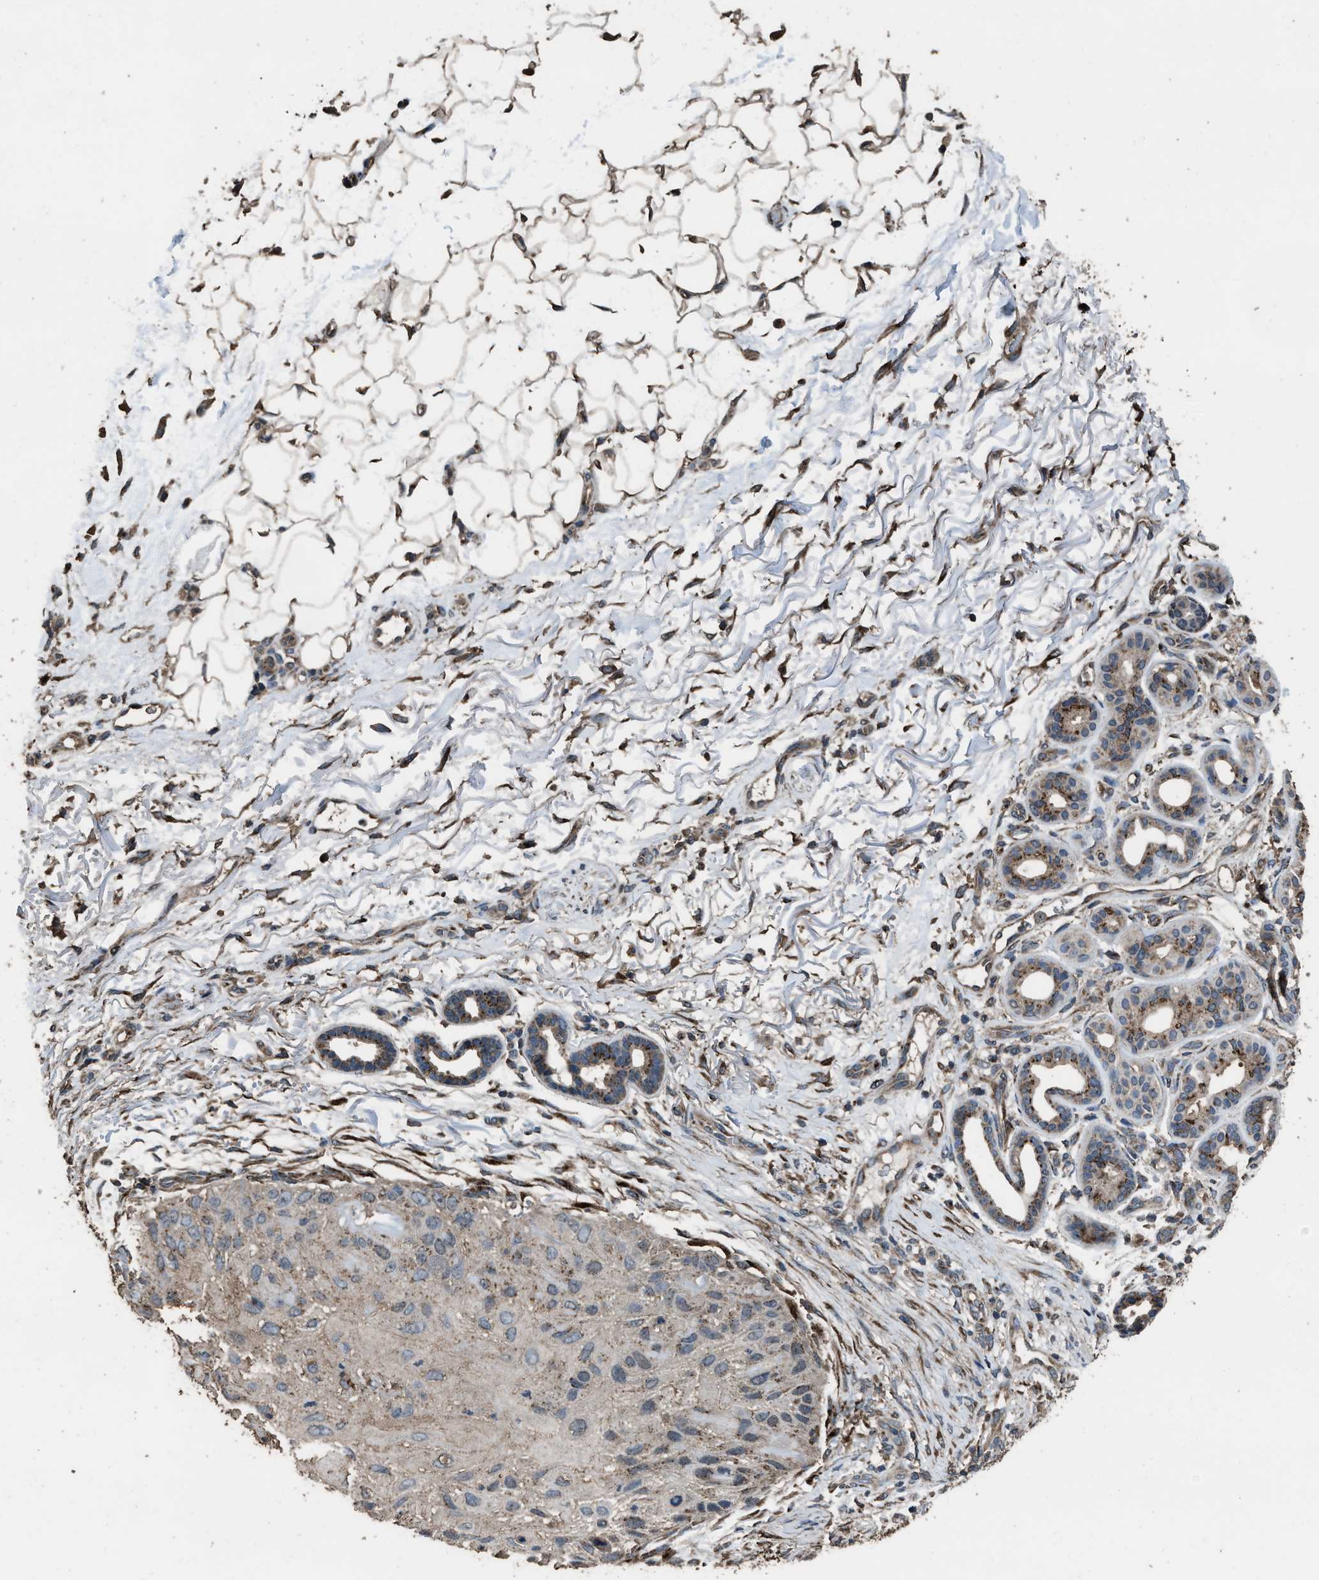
{"staining": {"intensity": "weak", "quantity": "<25%", "location": "cytoplasmic/membranous"}, "tissue": "skin cancer", "cell_type": "Tumor cells", "image_type": "cancer", "snomed": [{"axis": "morphology", "description": "Squamous cell carcinoma, NOS"}, {"axis": "topography", "description": "Skin"}], "caption": "The image demonstrates no significant expression in tumor cells of squamous cell carcinoma (skin).", "gene": "SLC38A10", "patient": {"sex": "female", "age": 77}}